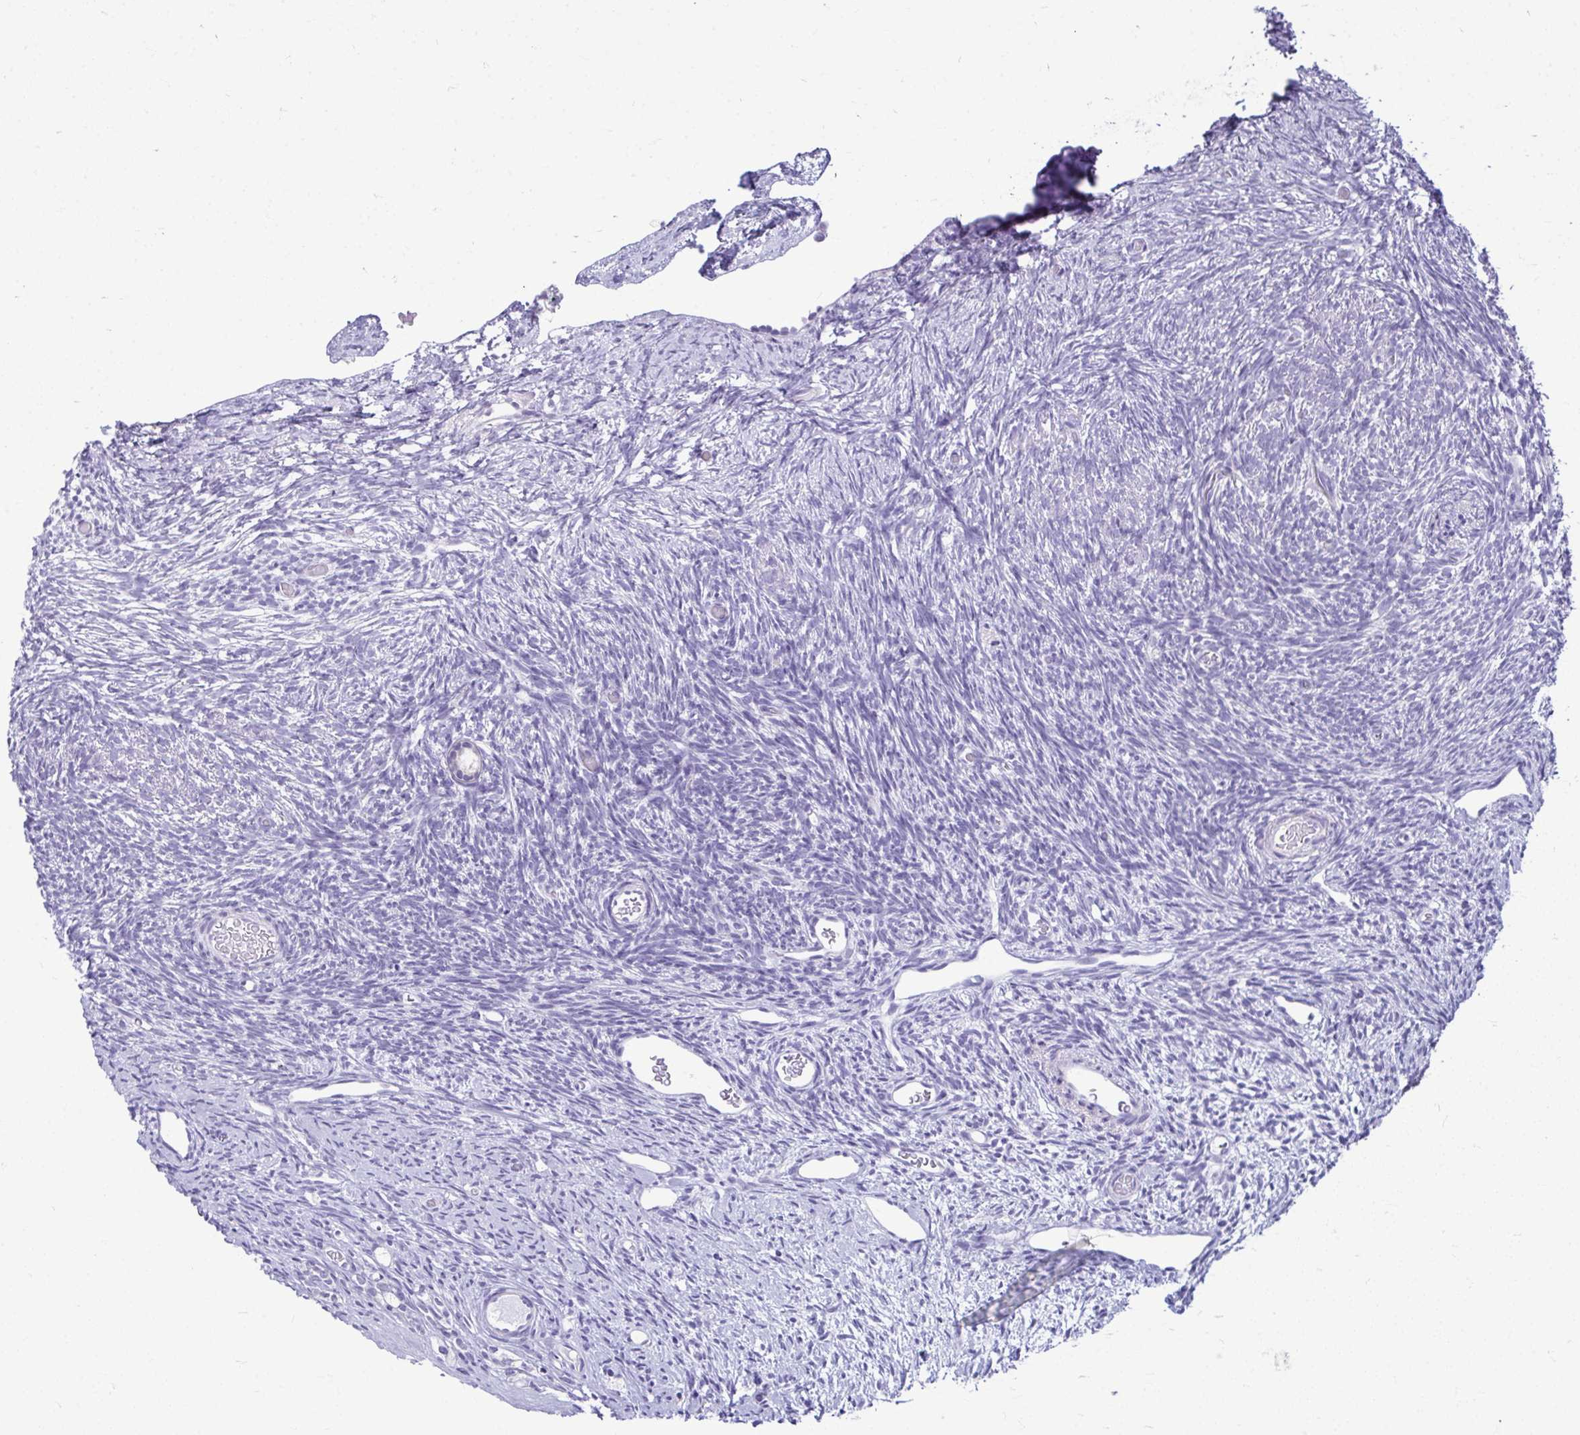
{"staining": {"intensity": "weak", "quantity": ">75%", "location": "cytoplasmic/membranous"}, "tissue": "ovary", "cell_type": "Follicle cells", "image_type": "normal", "snomed": [{"axis": "morphology", "description": "Normal tissue, NOS"}, {"axis": "topography", "description": "Ovary"}], "caption": "Immunohistochemistry (DAB (3,3'-diaminobenzidine)) staining of benign ovary shows weak cytoplasmic/membranous protein staining in about >75% of follicle cells. Nuclei are stained in blue.", "gene": "SERPINI1", "patient": {"sex": "female", "age": 39}}